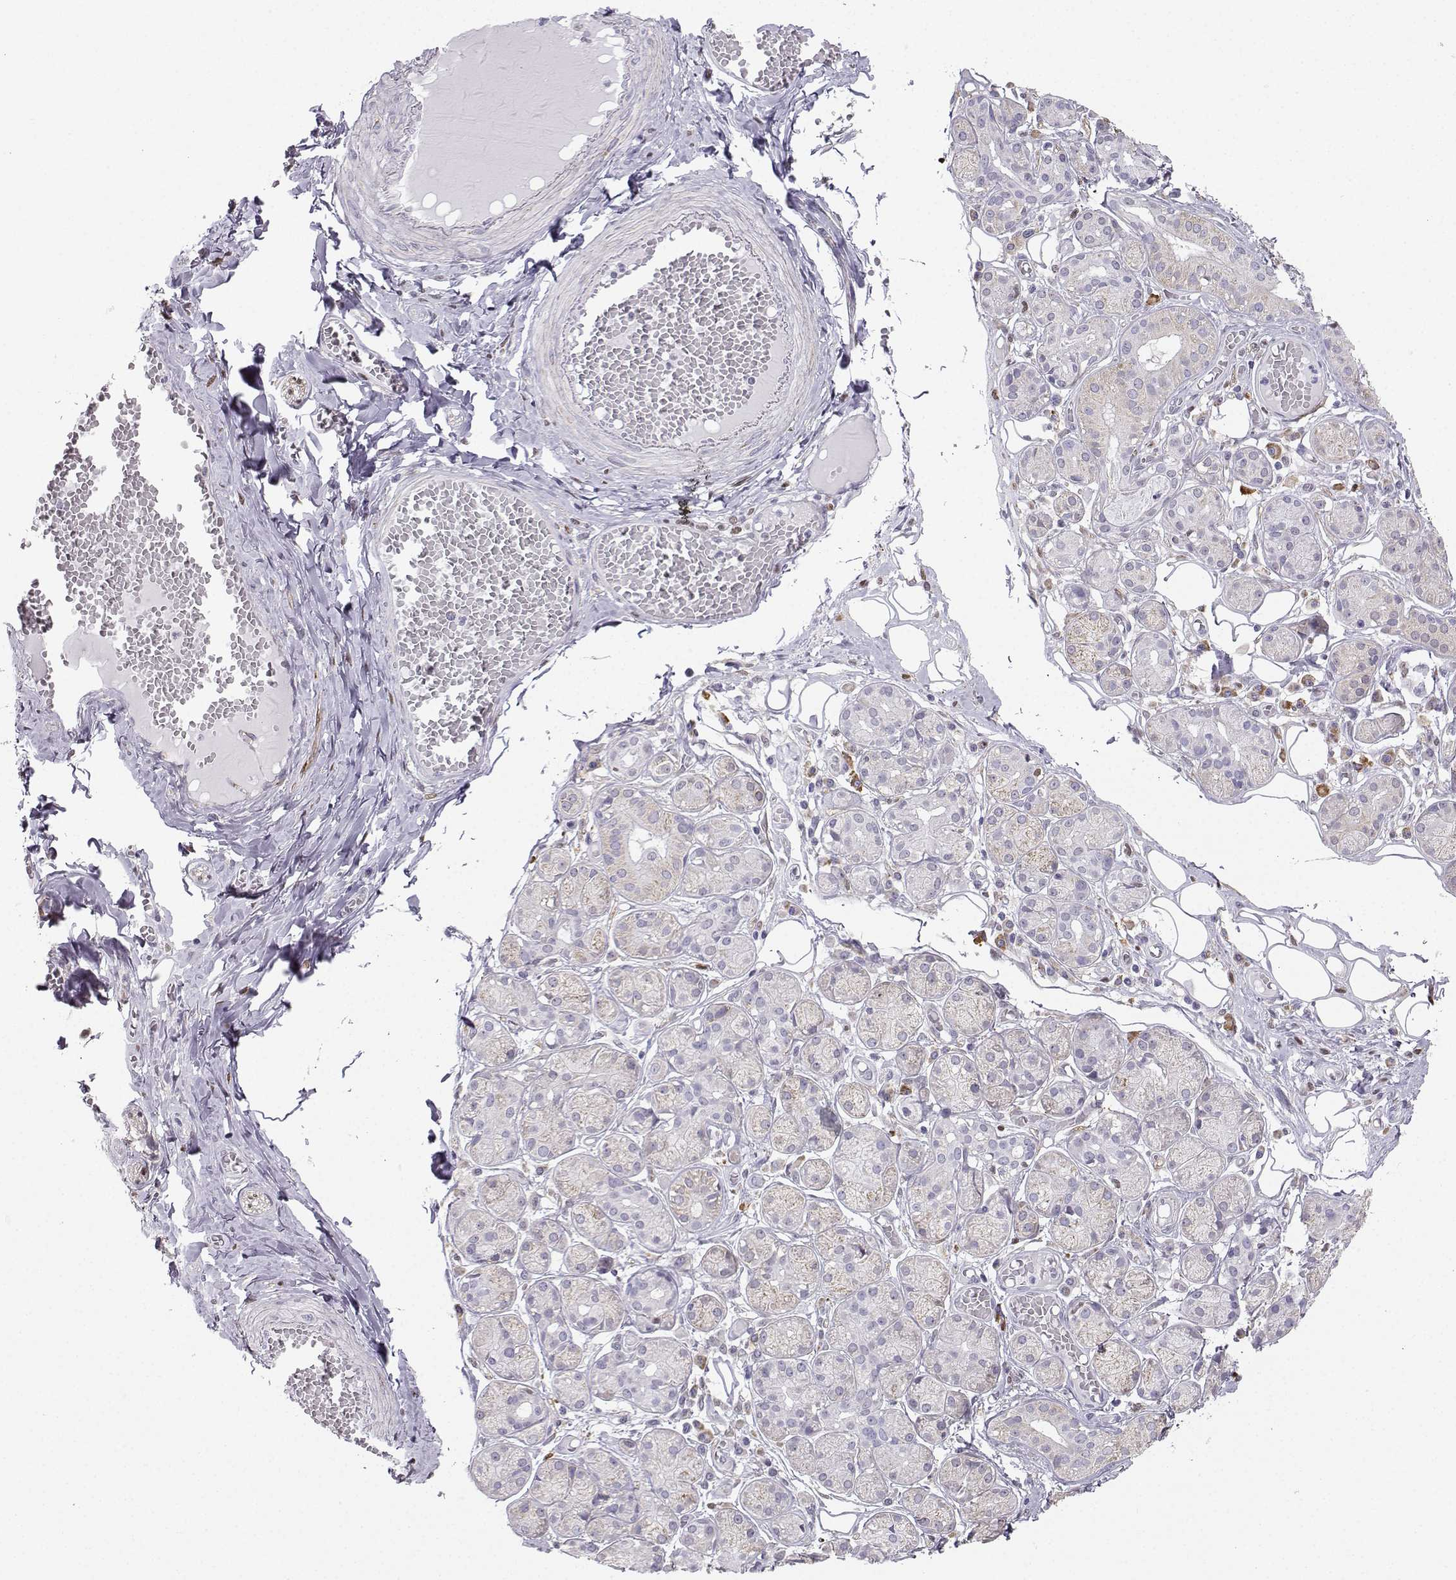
{"staining": {"intensity": "moderate", "quantity": "<25%", "location": "cytoplasmic/membranous"}, "tissue": "salivary gland", "cell_type": "Glandular cells", "image_type": "normal", "snomed": [{"axis": "morphology", "description": "Normal tissue, NOS"}, {"axis": "topography", "description": "Salivary gland"}, {"axis": "topography", "description": "Peripheral nerve tissue"}], "caption": "High-magnification brightfield microscopy of unremarkable salivary gland stained with DAB (brown) and counterstained with hematoxylin (blue). glandular cells exhibit moderate cytoplasmic/membranous positivity is seen in approximately<25% of cells. The staining was performed using DAB (3,3'-diaminobenzidine) to visualize the protein expression in brown, while the nuclei were stained in blue with hematoxylin (Magnification: 20x).", "gene": "DCLK3", "patient": {"sex": "male", "age": 71}}